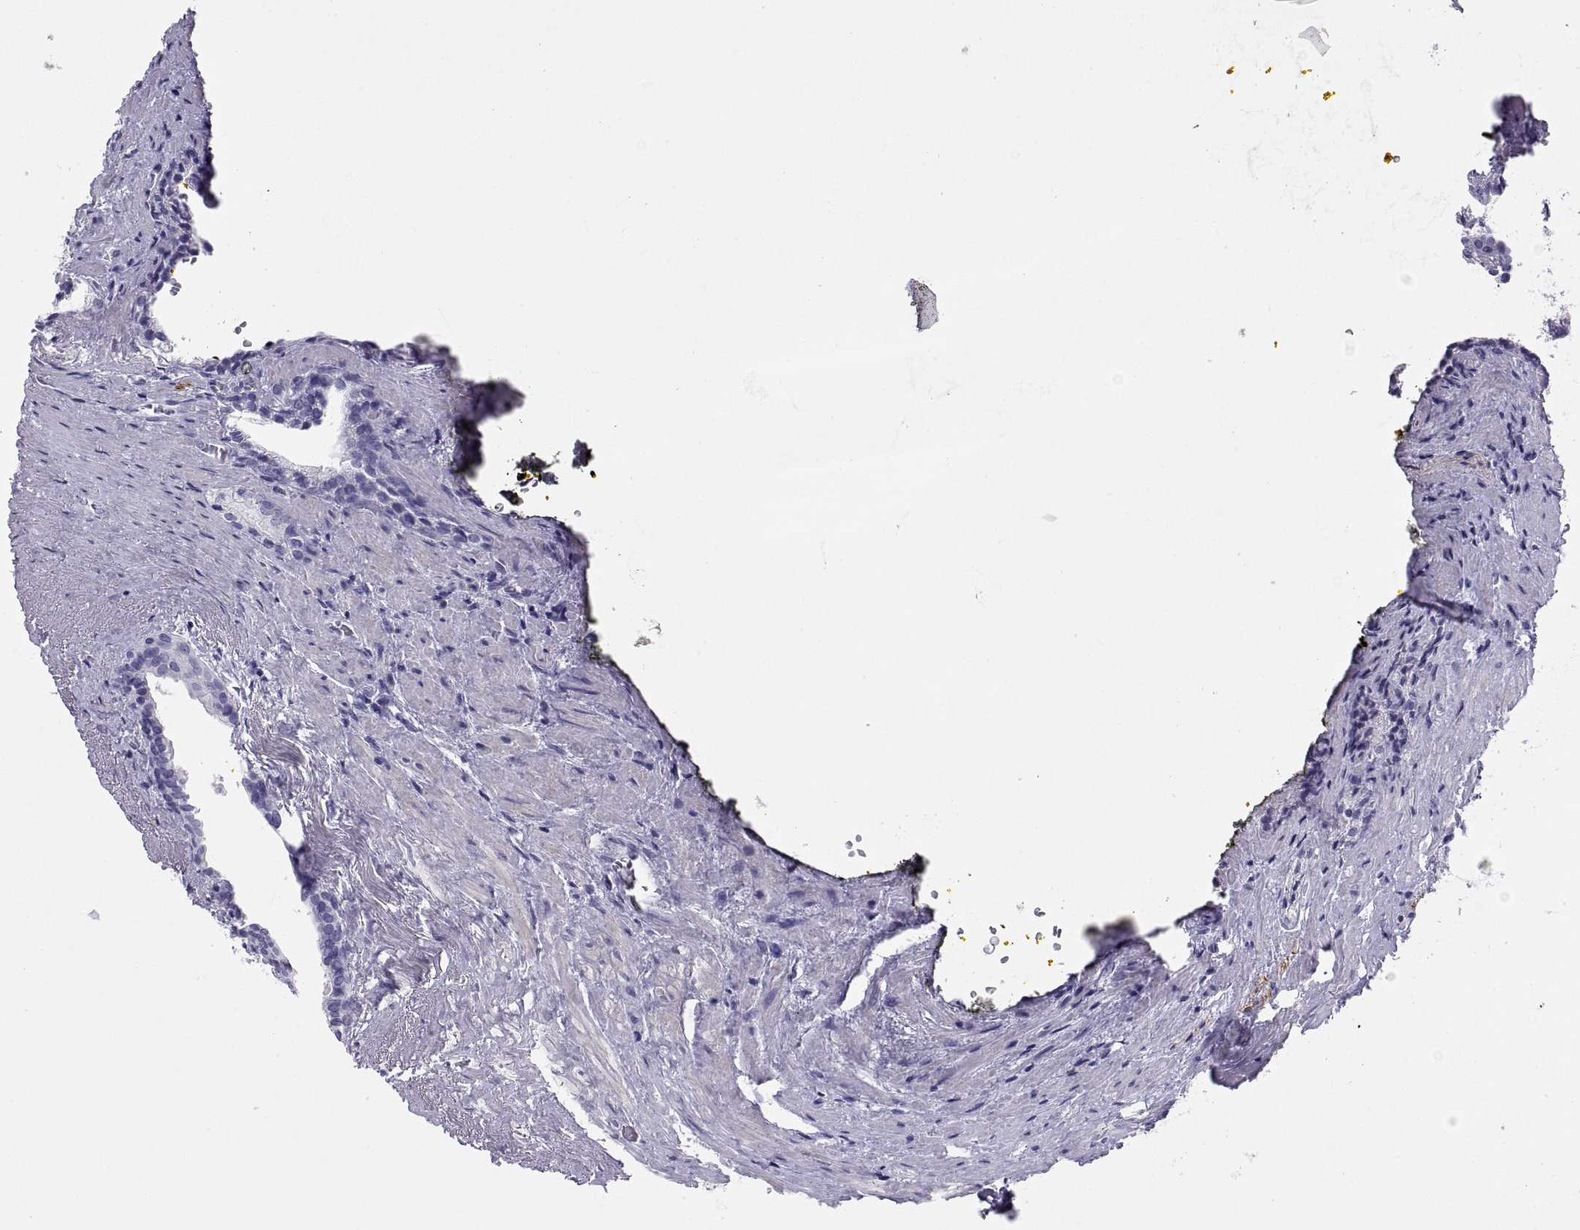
{"staining": {"intensity": "negative", "quantity": "none", "location": "none"}, "tissue": "prostate cancer", "cell_type": "Tumor cells", "image_type": "cancer", "snomed": [{"axis": "morphology", "description": "Adenocarcinoma, NOS"}, {"axis": "topography", "description": "Prostate and seminal vesicle, NOS"}], "caption": "Protein analysis of adenocarcinoma (prostate) displays no significant expression in tumor cells.", "gene": "RGS20", "patient": {"sex": "male", "age": 63}}